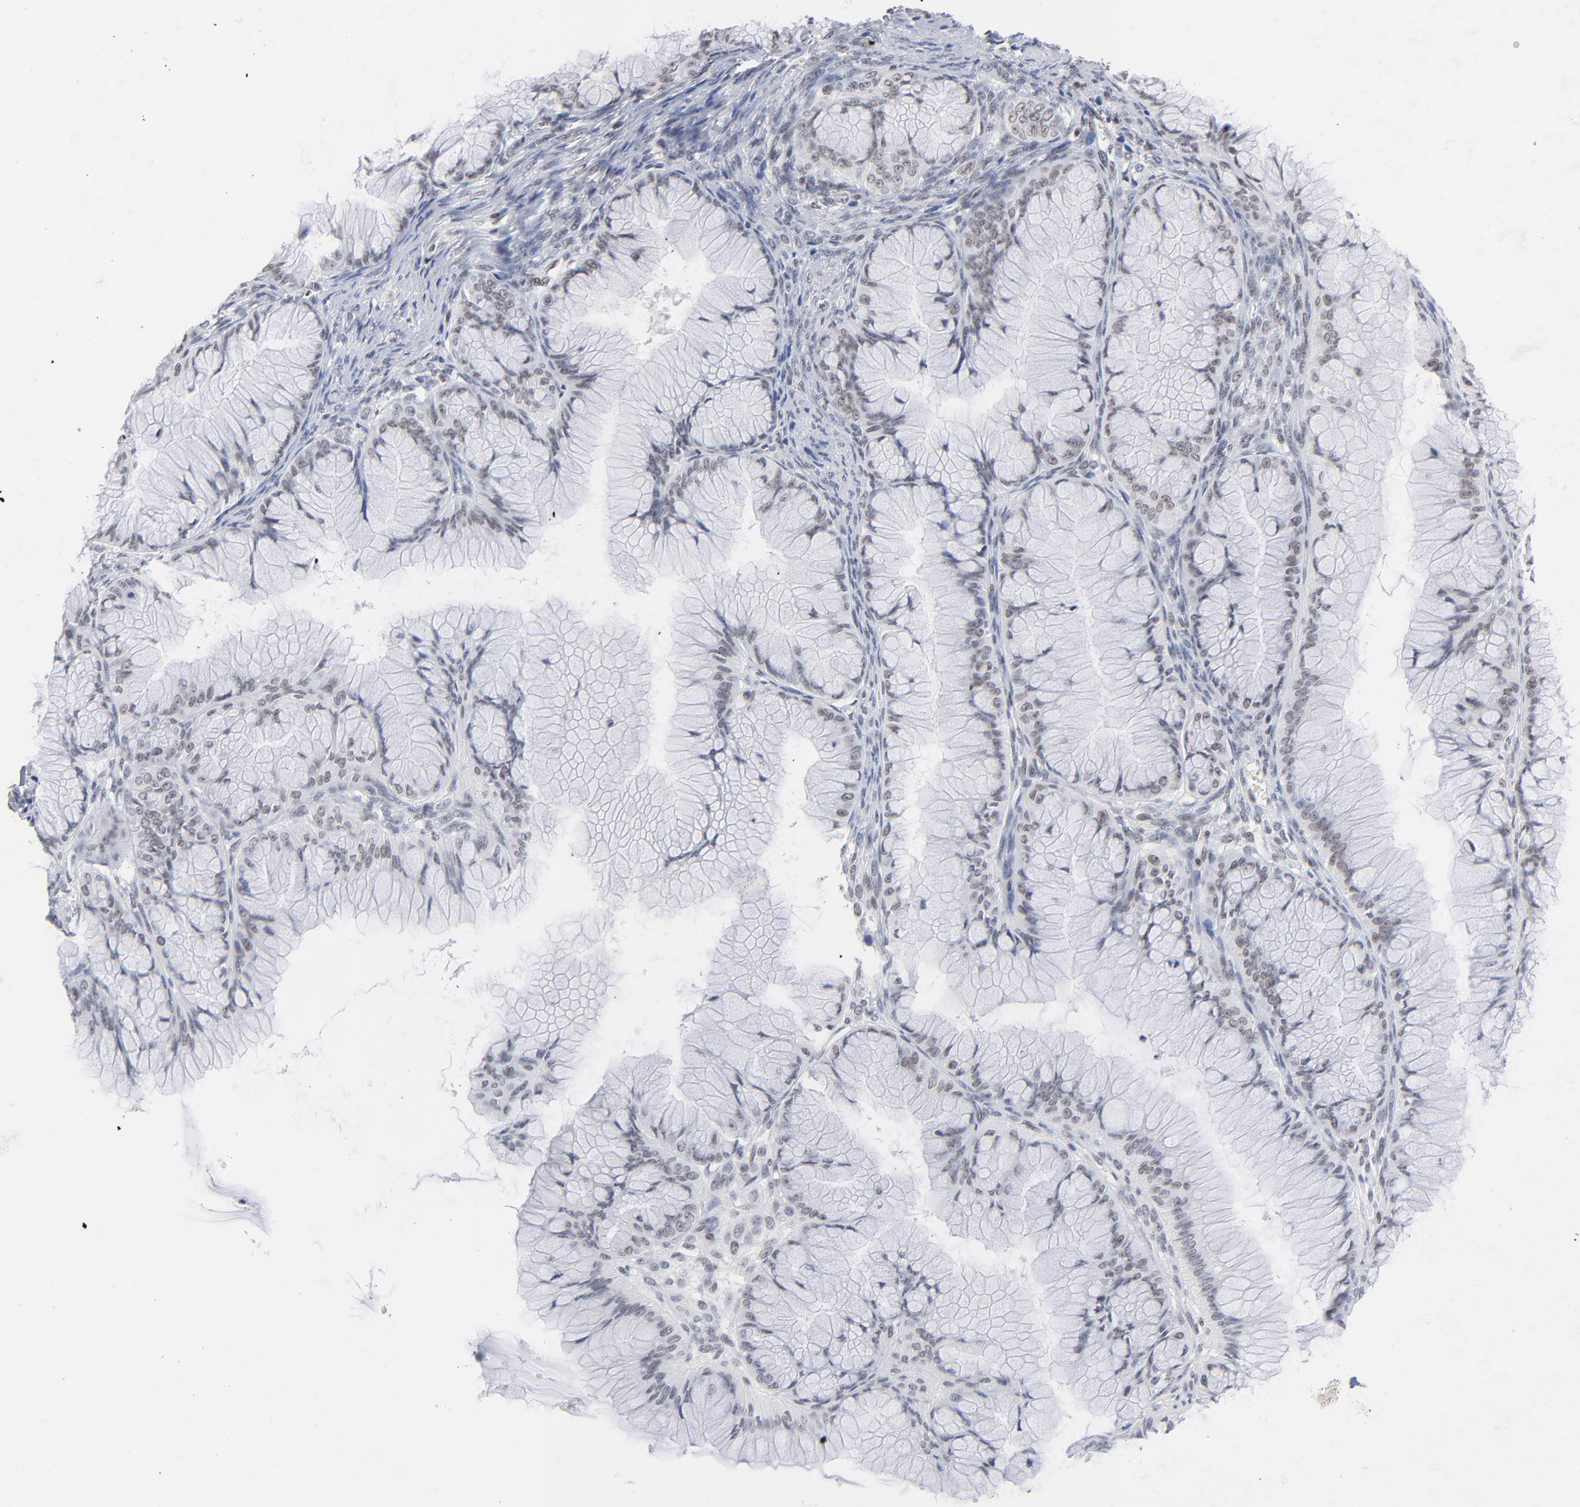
{"staining": {"intensity": "negative", "quantity": "none", "location": "none"}, "tissue": "ovarian cancer", "cell_type": "Tumor cells", "image_type": "cancer", "snomed": [{"axis": "morphology", "description": "Cystadenocarcinoma, mucinous, NOS"}, {"axis": "topography", "description": "Ovary"}], "caption": "High power microscopy image of an immunohistochemistry (IHC) image of mucinous cystadenocarcinoma (ovarian), revealing no significant staining in tumor cells.", "gene": "ZNF143", "patient": {"sex": "female", "age": 63}}